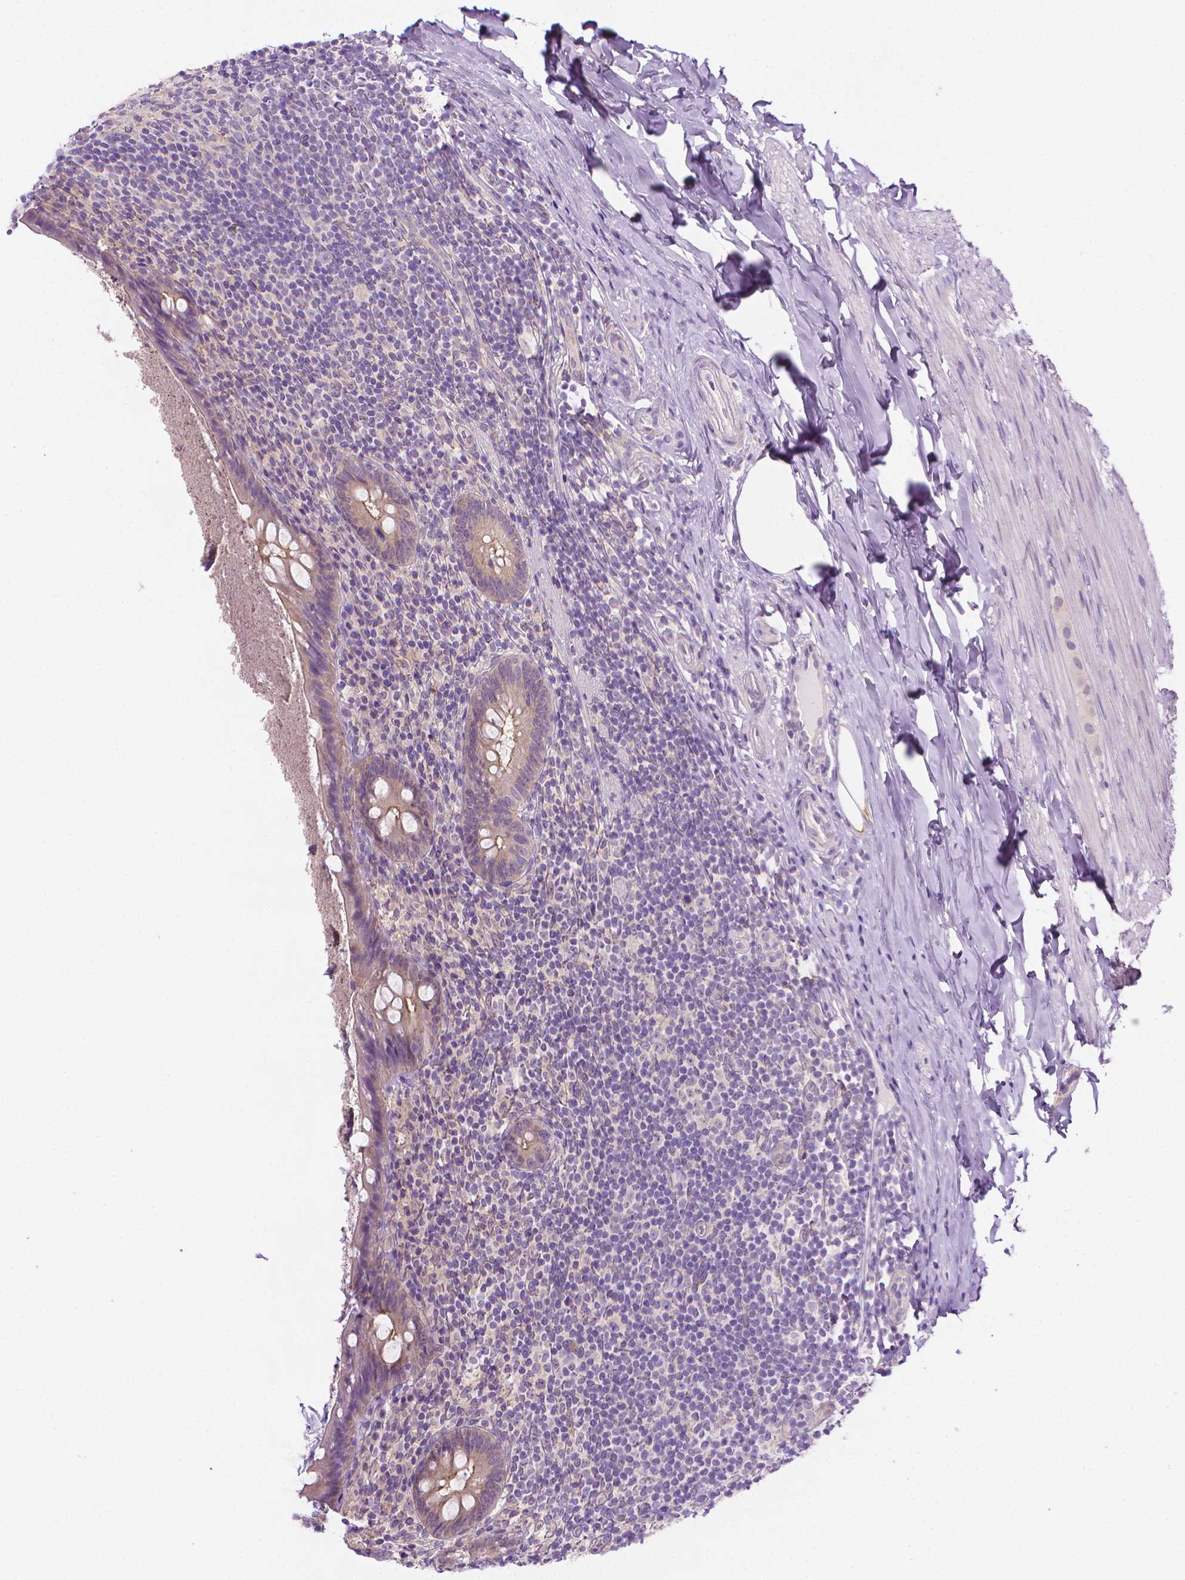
{"staining": {"intensity": "weak", "quantity": "<25%", "location": "cytoplasmic/membranous"}, "tissue": "appendix", "cell_type": "Glandular cells", "image_type": "normal", "snomed": [{"axis": "morphology", "description": "Normal tissue, NOS"}, {"axis": "topography", "description": "Appendix"}], "caption": "DAB immunohistochemical staining of normal appendix exhibits no significant positivity in glandular cells.", "gene": "MCOLN3", "patient": {"sex": "male", "age": 47}}